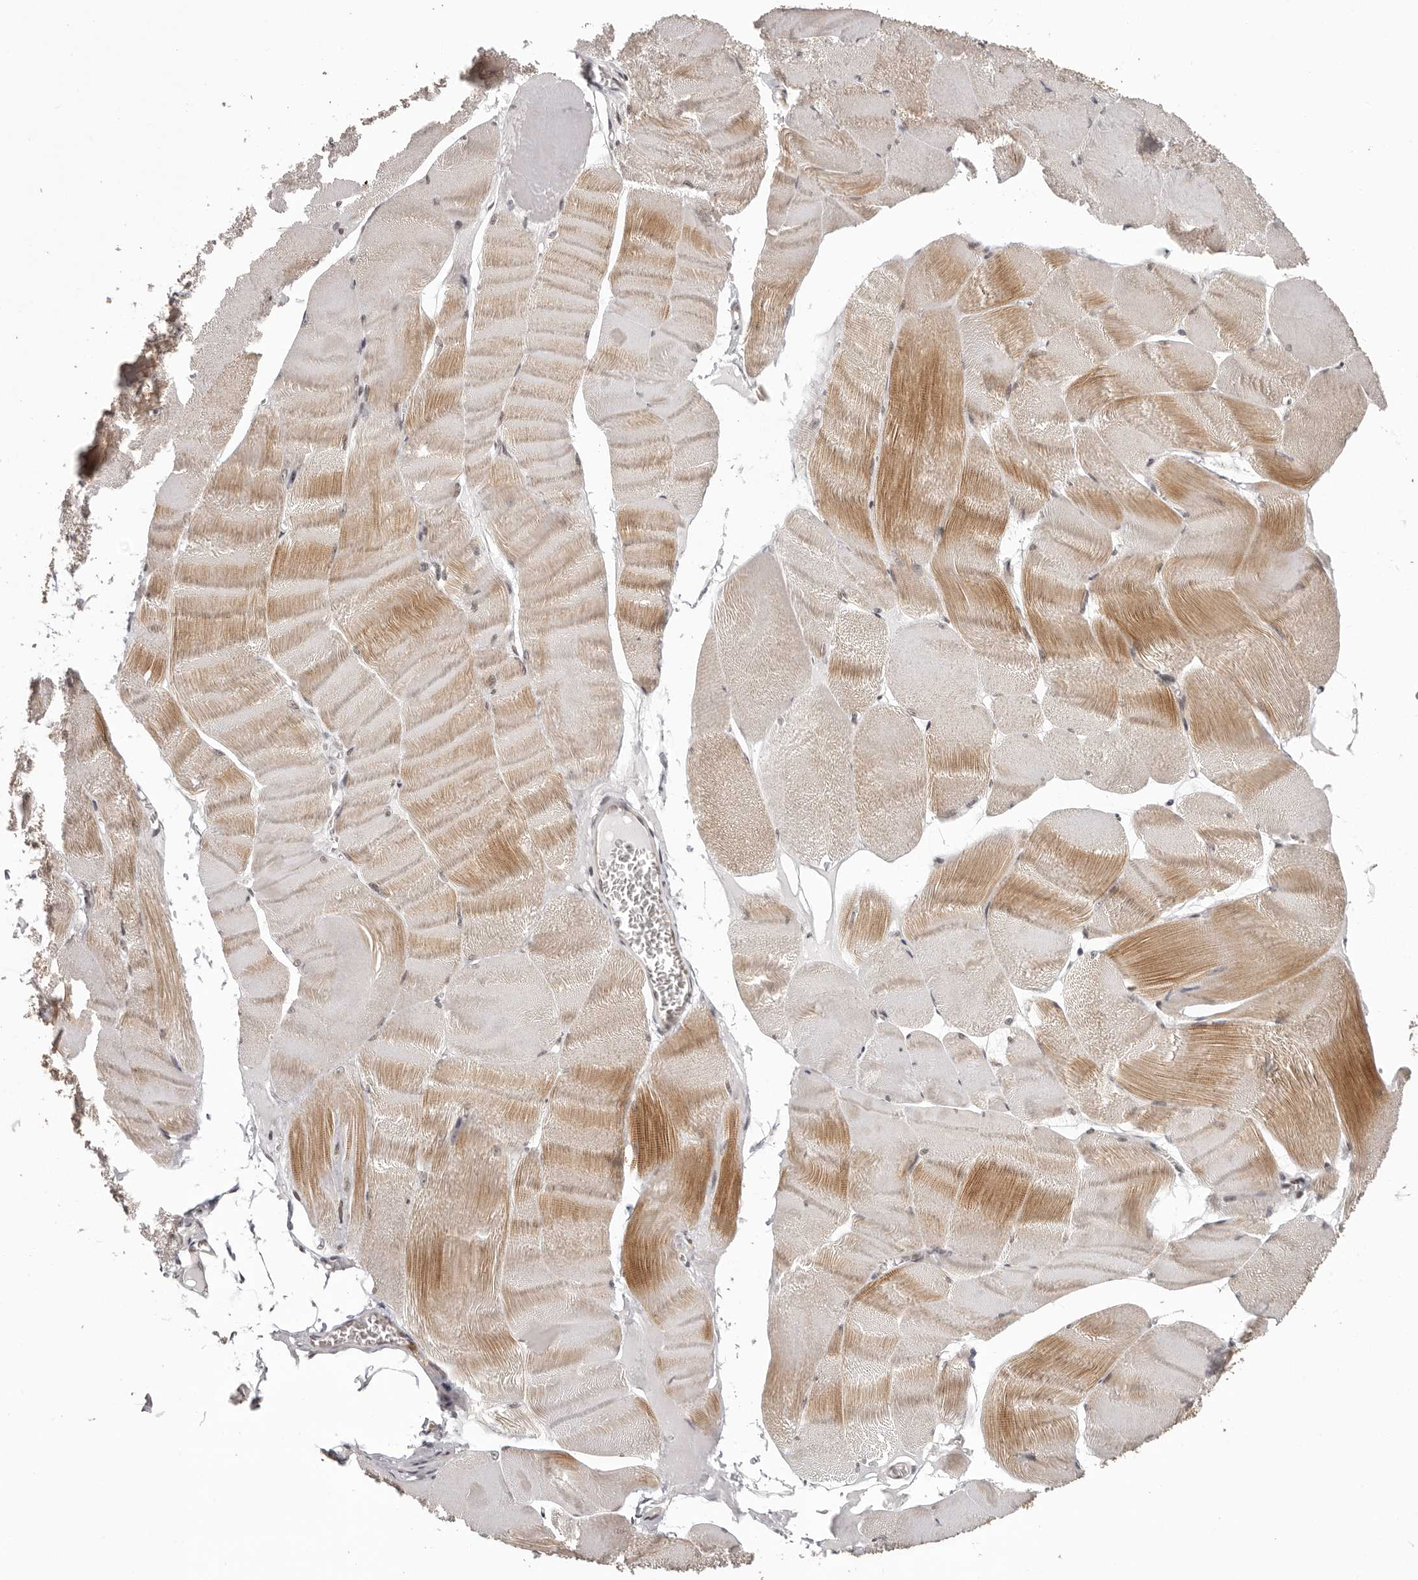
{"staining": {"intensity": "moderate", "quantity": "25%-75%", "location": "cytoplasmic/membranous"}, "tissue": "skeletal muscle", "cell_type": "Myocytes", "image_type": "normal", "snomed": [{"axis": "morphology", "description": "Normal tissue, NOS"}, {"axis": "morphology", "description": "Basal cell carcinoma"}, {"axis": "topography", "description": "Skeletal muscle"}], "caption": "Approximately 25%-75% of myocytes in benign human skeletal muscle exhibit moderate cytoplasmic/membranous protein expression as visualized by brown immunohistochemical staining.", "gene": "RNF2", "patient": {"sex": "female", "age": 64}}